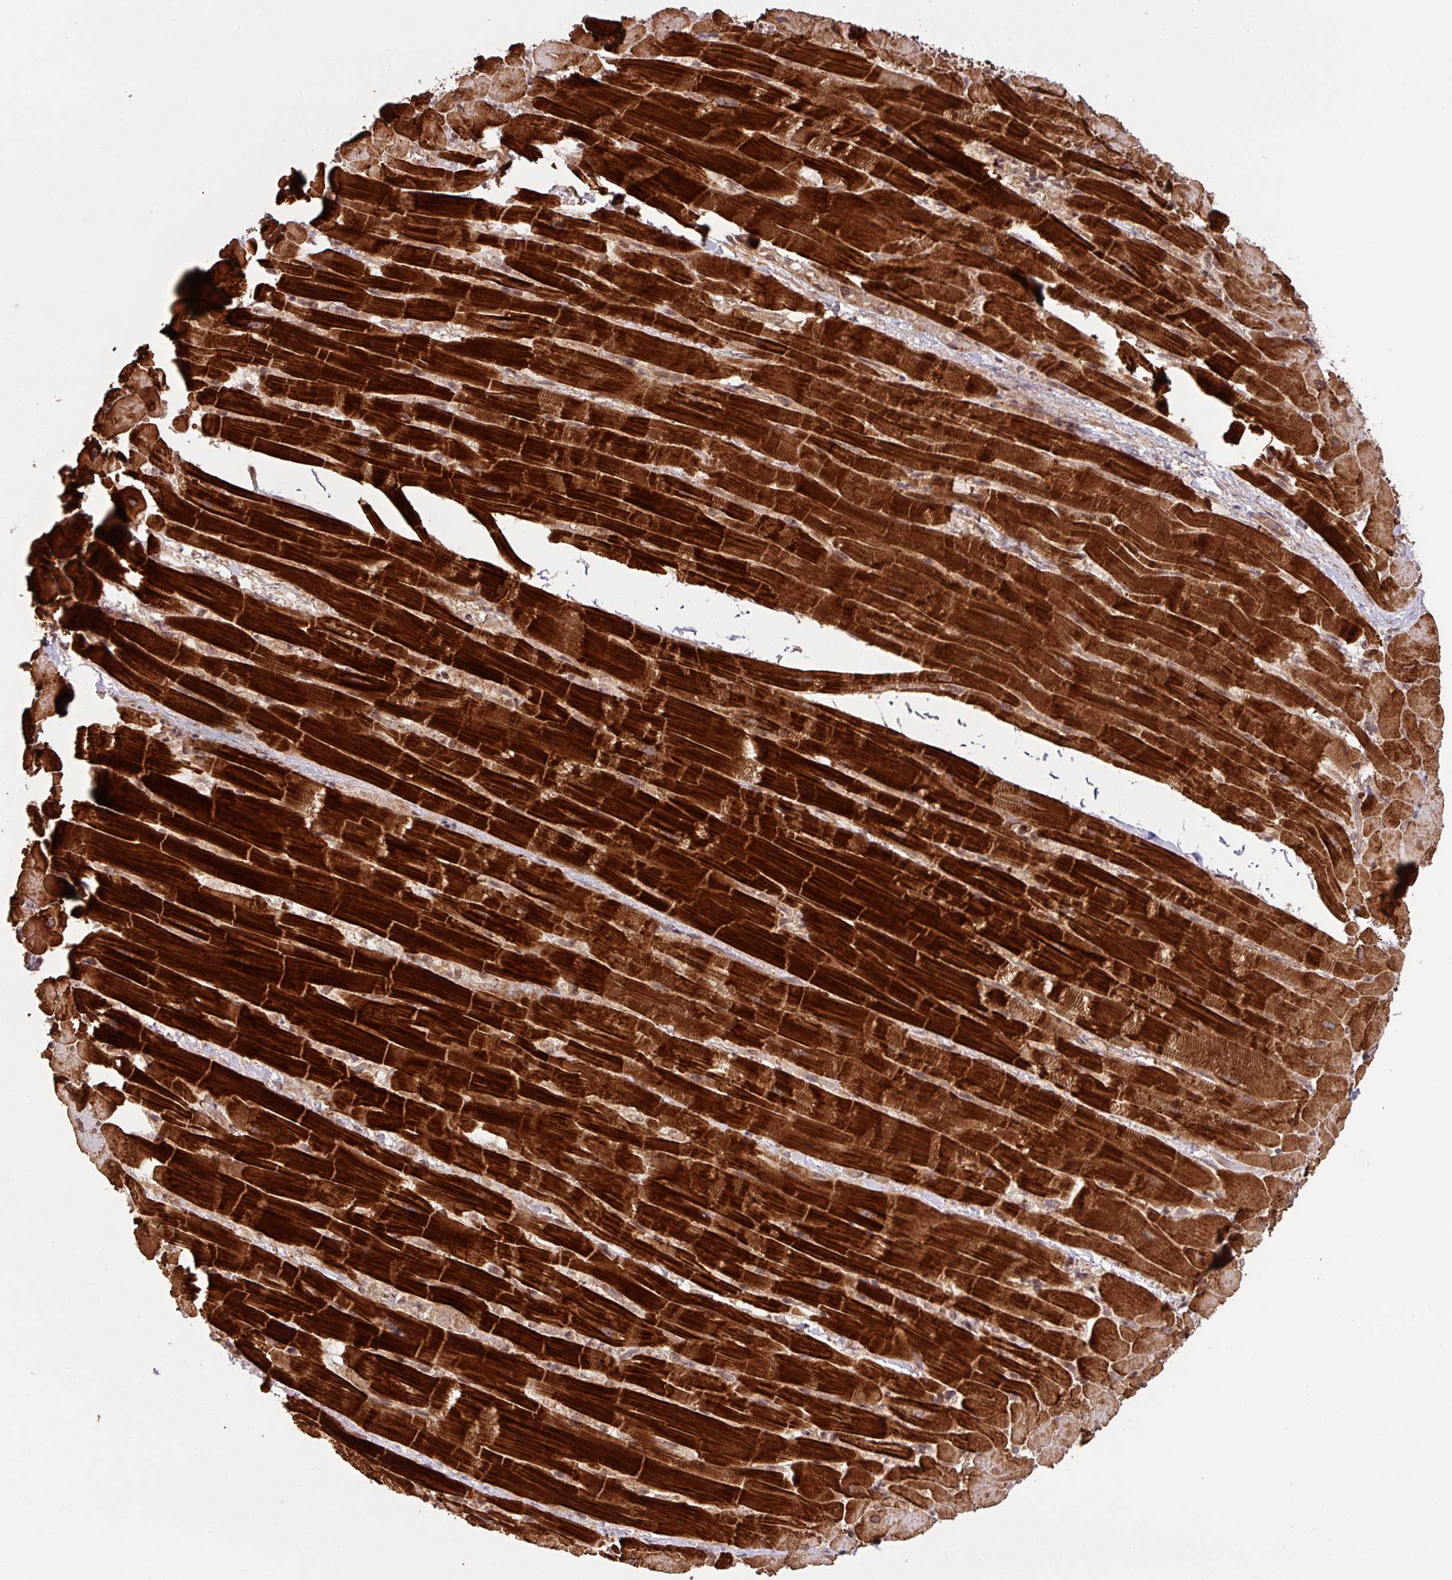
{"staining": {"intensity": "strong", "quantity": ">75%", "location": "cytoplasmic/membranous"}, "tissue": "heart muscle", "cell_type": "Cardiomyocytes", "image_type": "normal", "snomed": [{"axis": "morphology", "description": "Normal tissue, NOS"}, {"axis": "topography", "description": "Heart"}], "caption": "Immunohistochemistry (IHC) image of benign heart muscle: heart muscle stained using IHC displays high levels of strong protein expression localized specifically in the cytoplasmic/membranous of cardiomyocytes, appearing as a cytoplasmic/membranous brown color.", "gene": "MRRF", "patient": {"sex": "male", "age": 37}}